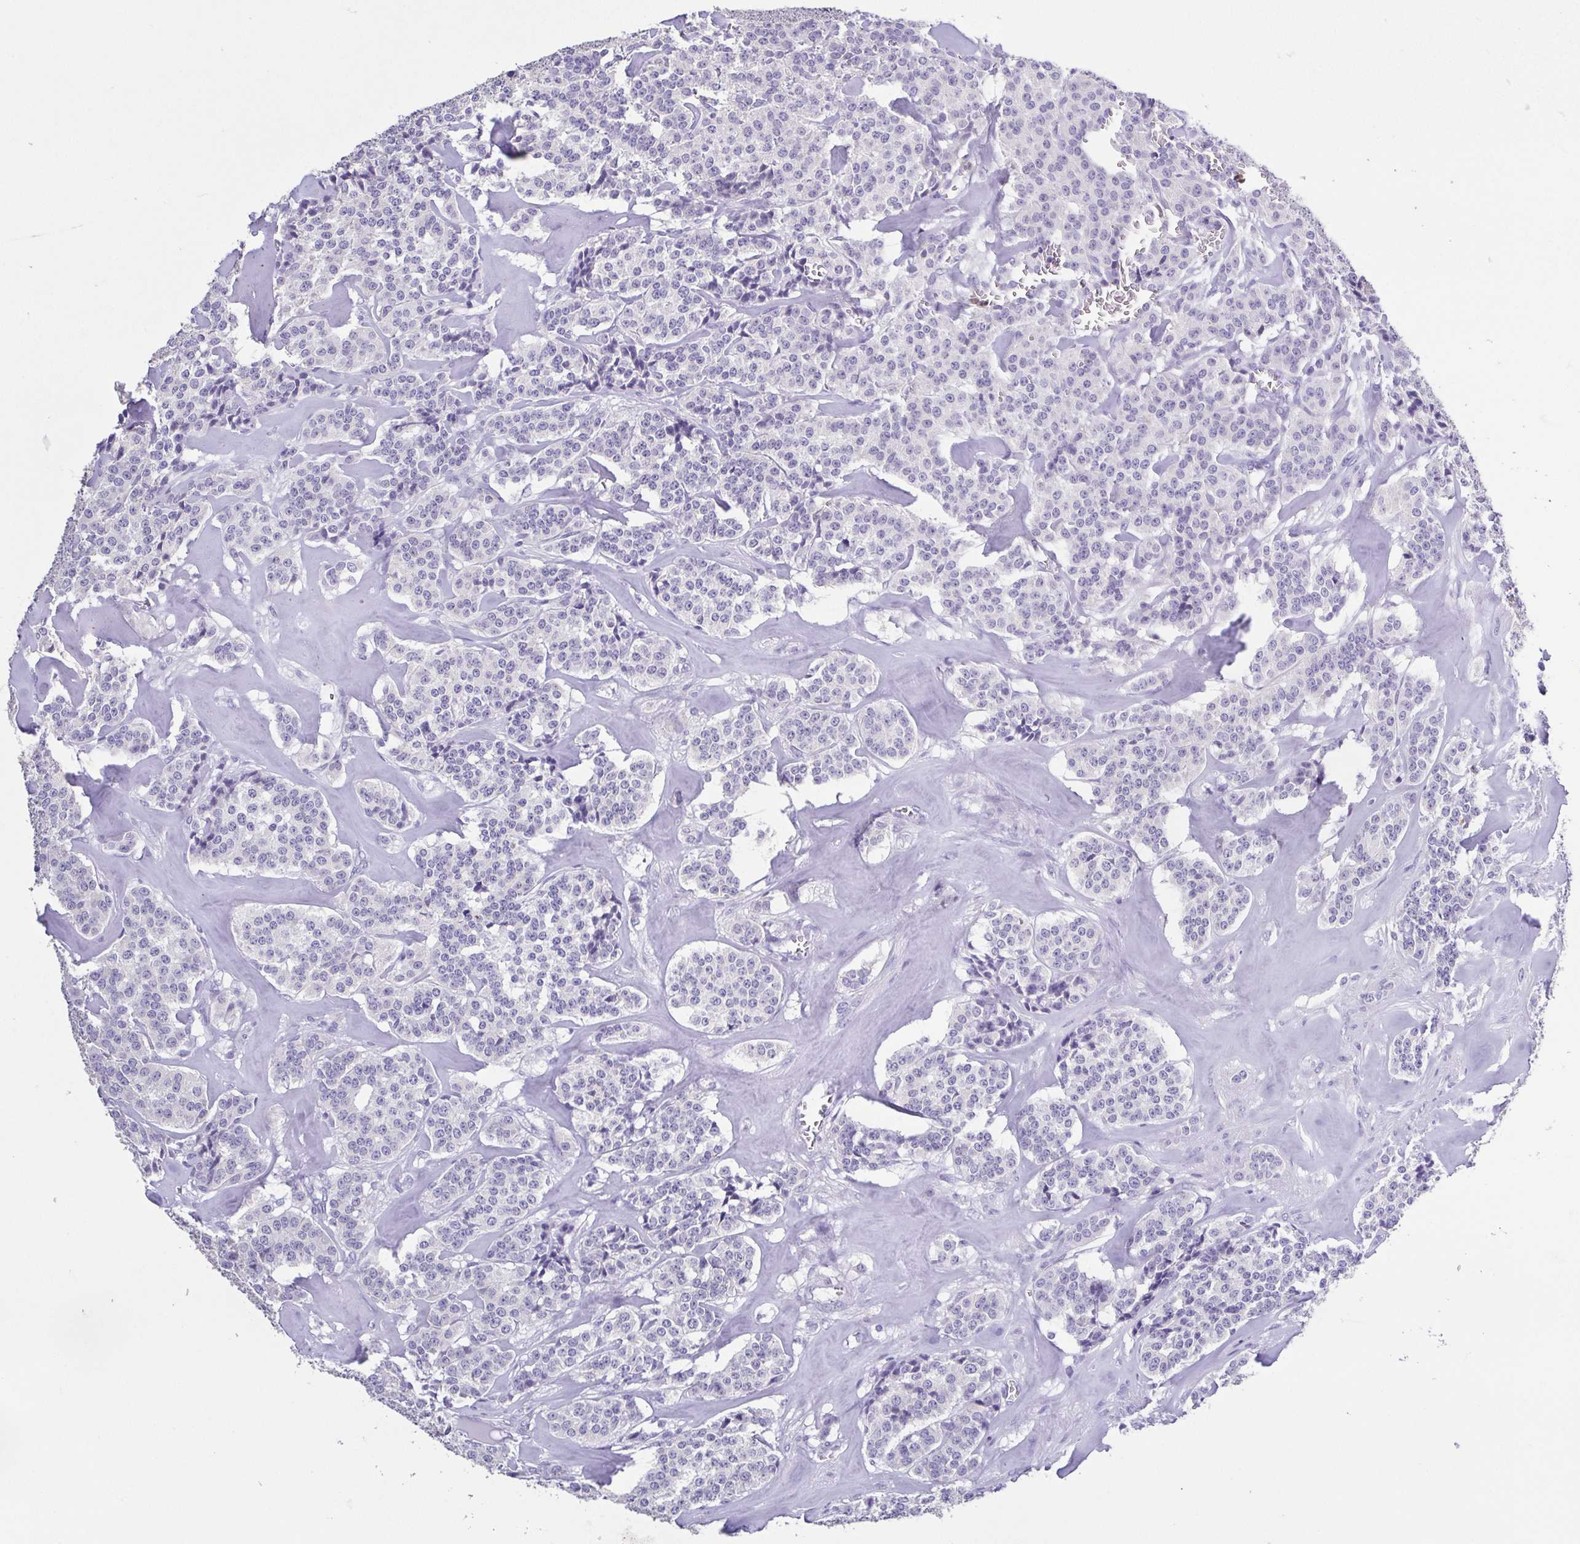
{"staining": {"intensity": "negative", "quantity": "none", "location": "none"}, "tissue": "carcinoid", "cell_type": "Tumor cells", "image_type": "cancer", "snomed": [{"axis": "morphology", "description": "Normal tissue, NOS"}, {"axis": "morphology", "description": "Carcinoid, malignant, NOS"}, {"axis": "topography", "description": "Lung"}], "caption": "Immunohistochemistry of human carcinoid (malignant) exhibits no staining in tumor cells.", "gene": "PGLYRP1", "patient": {"sex": "female", "age": 46}}